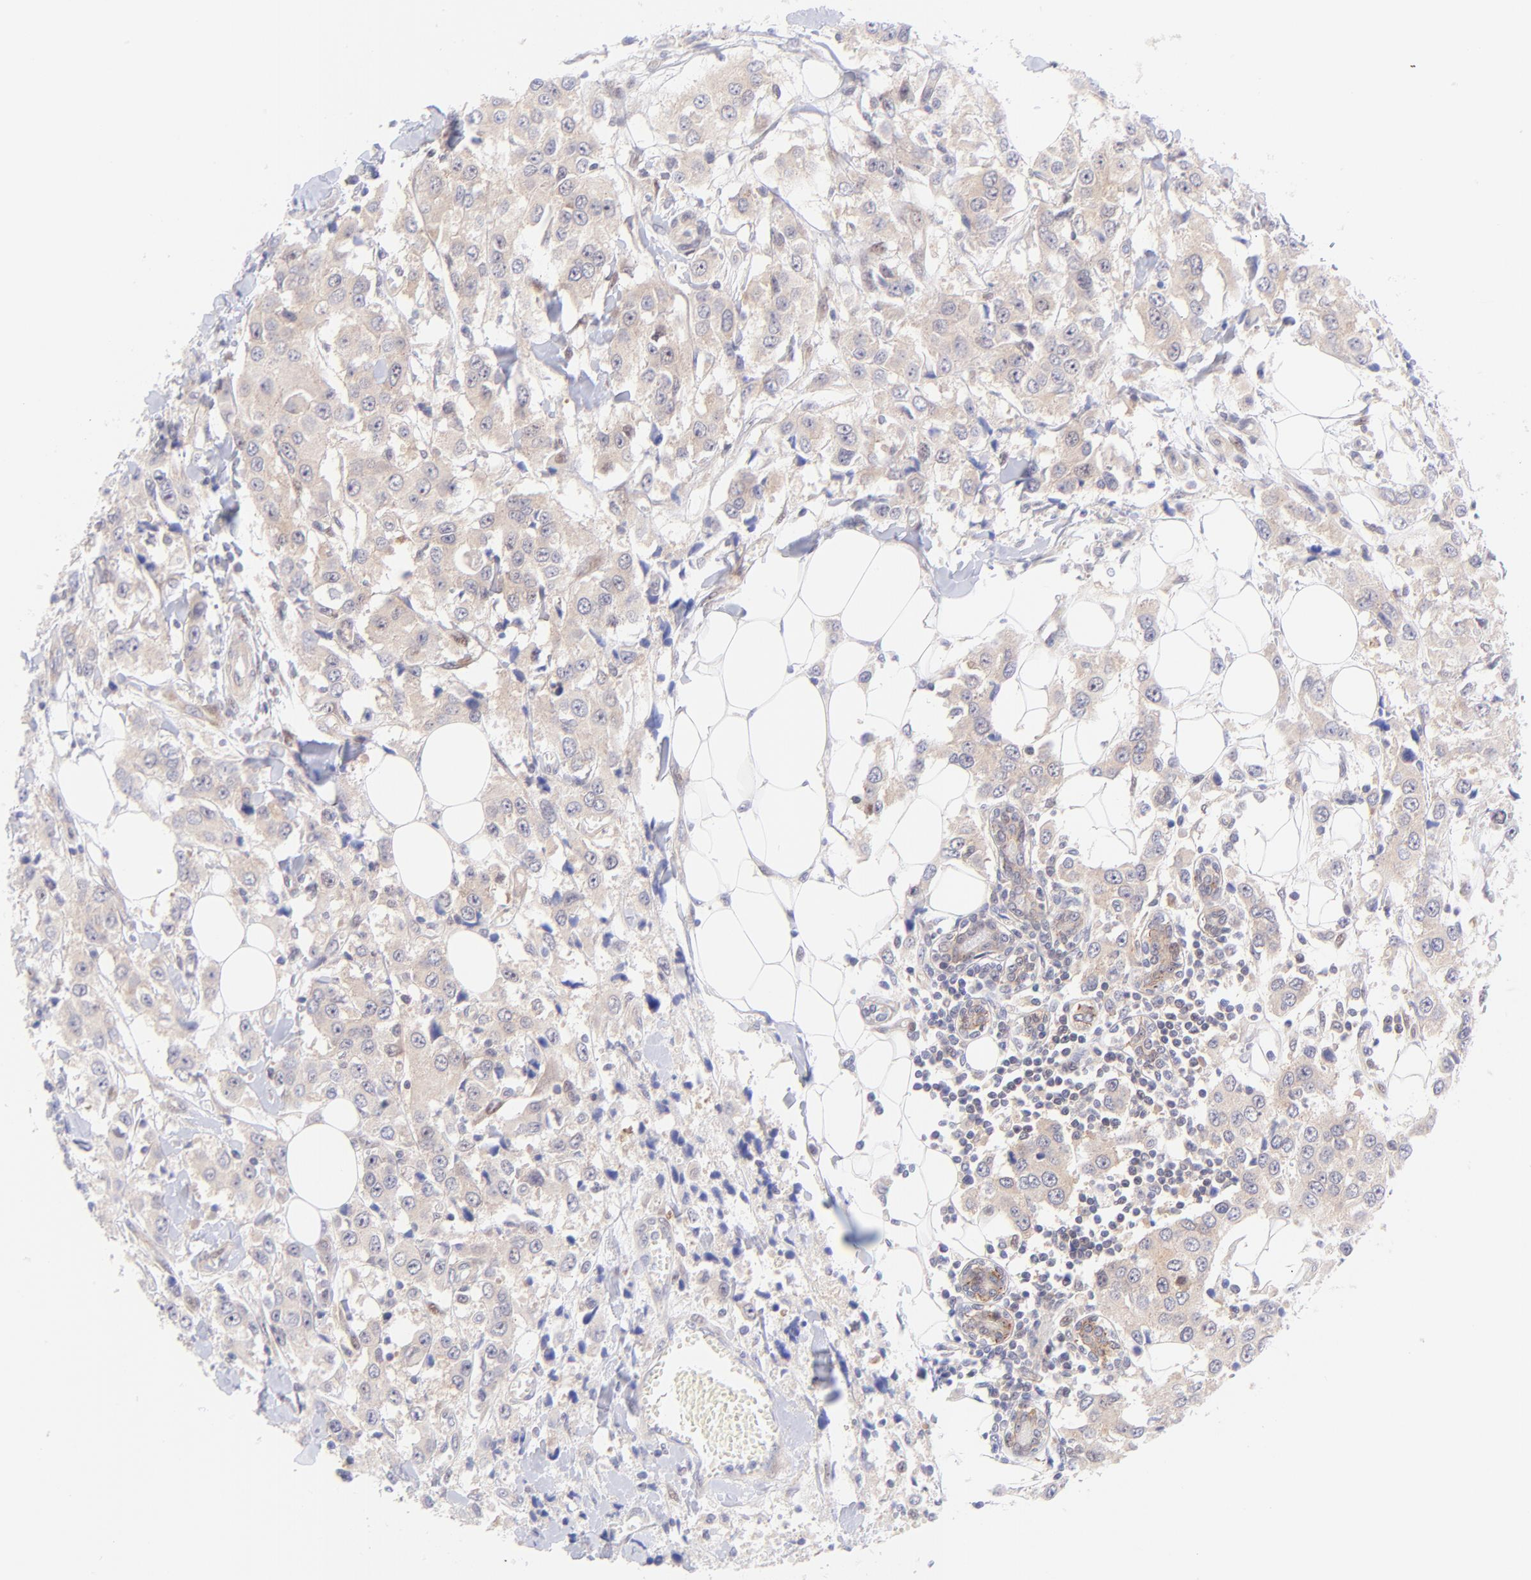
{"staining": {"intensity": "weak", "quantity": ">75%", "location": "cytoplasmic/membranous"}, "tissue": "breast cancer", "cell_type": "Tumor cells", "image_type": "cancer", "snomed": [{"axis": "morphology", "description": "Duct carcinoma"}, {"axis": "topography", "description": "Breast"}], "caption": "The micrograph shows a brown stain indicating the presence of a protein in the cytoplasmic/membranous of tumor cells in breast cancer.", "gene": "PBDC1", "patient": {"sex": "female", "age": 58}}